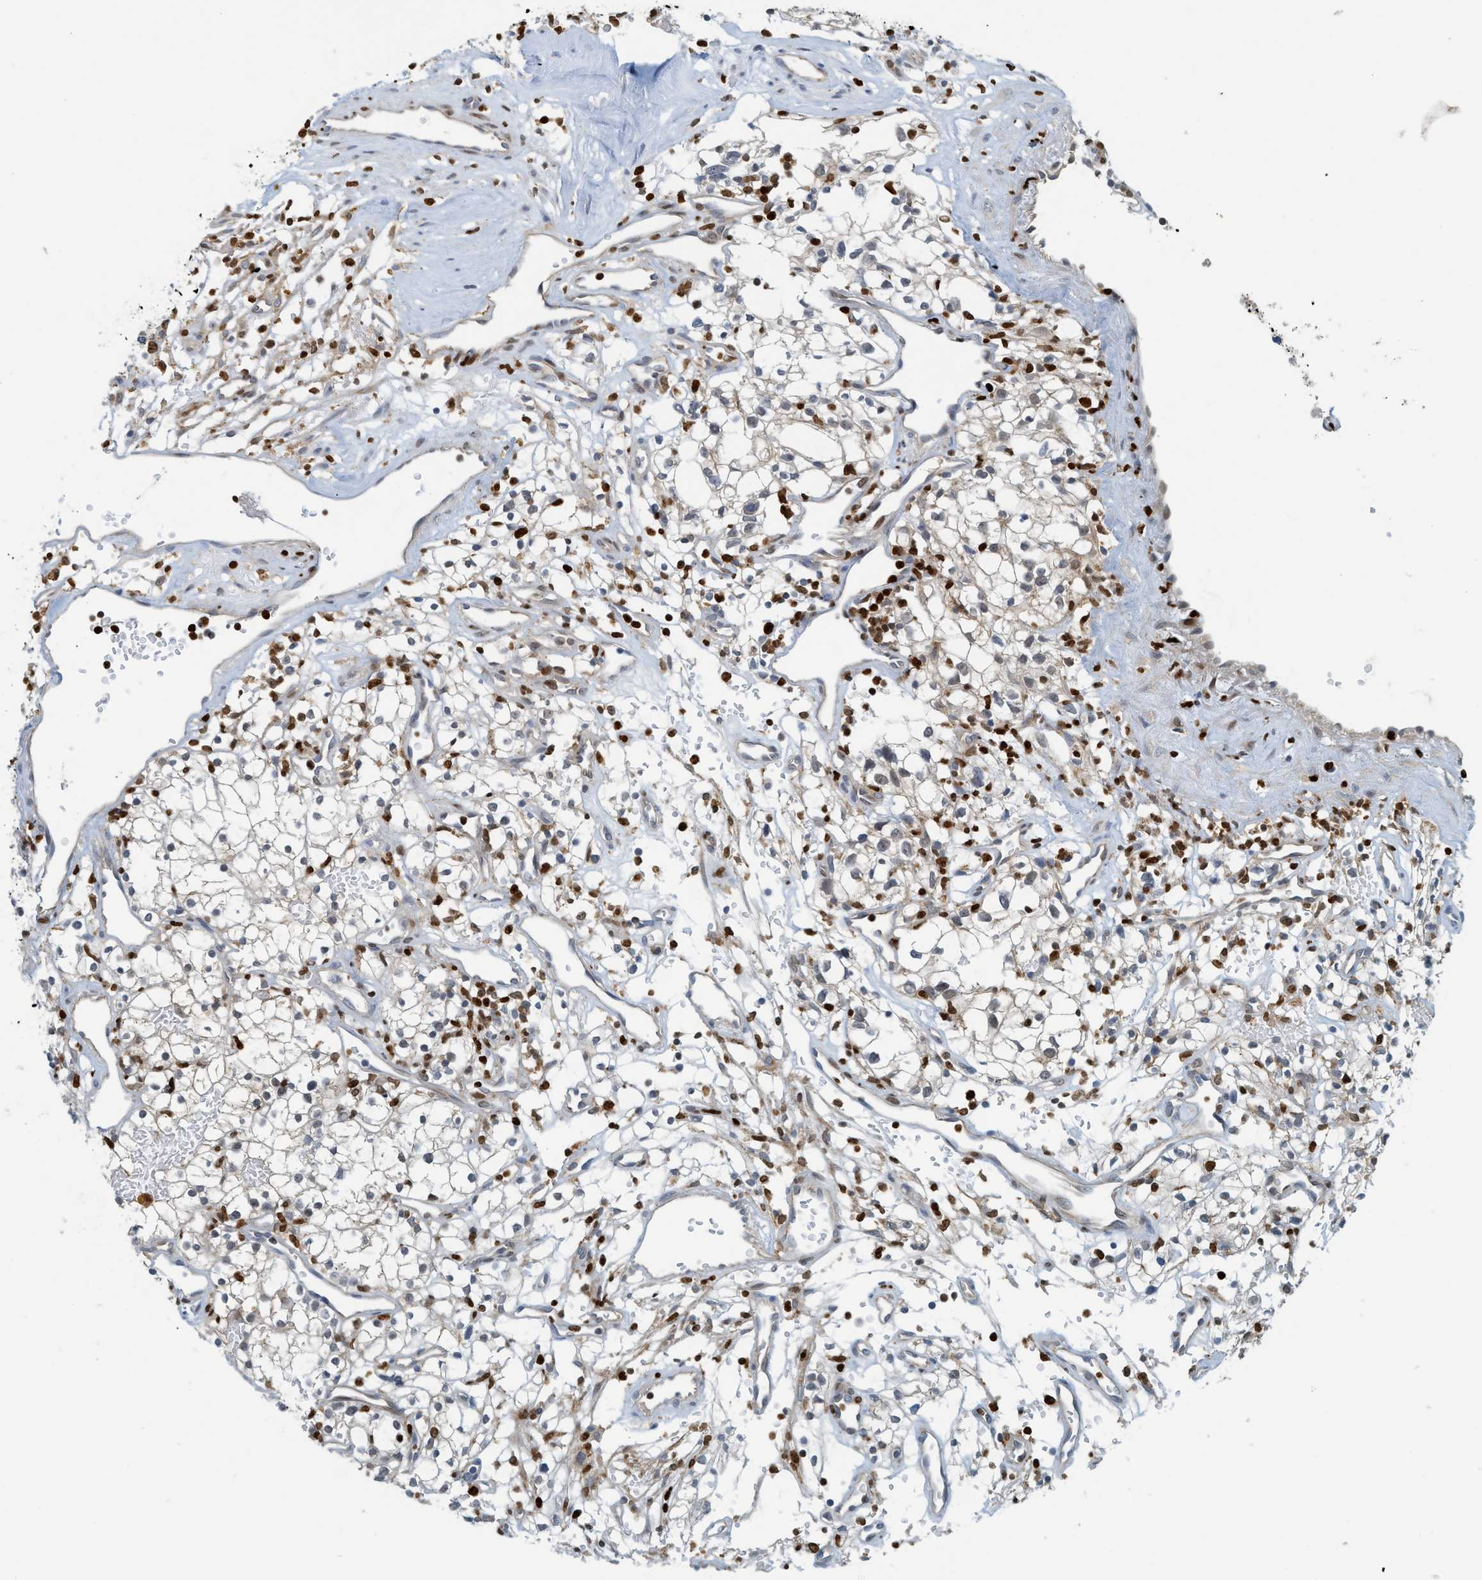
{"staining": {"intensity": "moderate", "quantity": "<25%", "location": "nuclear"}, "tissue": "renal cancer", "cell_type": "Tumor cells", "image_type": "cancer", "snomed": [{"axis": "morphology", "description": "Adenocarcinoma, NOS"}, {"axis": "topography", "description": "Kidney"}], "caption": "Immunohistochemistry (IHC) photomicrograph of neoplastic tissue: renal cancer (adenocarcinoma) stained using IHC reveals low levels of moderate protein expression localized specifically in the nuclear of tumor cells, appearing as a nuclear brown color.", "gene": "SH3D19", "patient": {"sex": "male", "age": 59}}